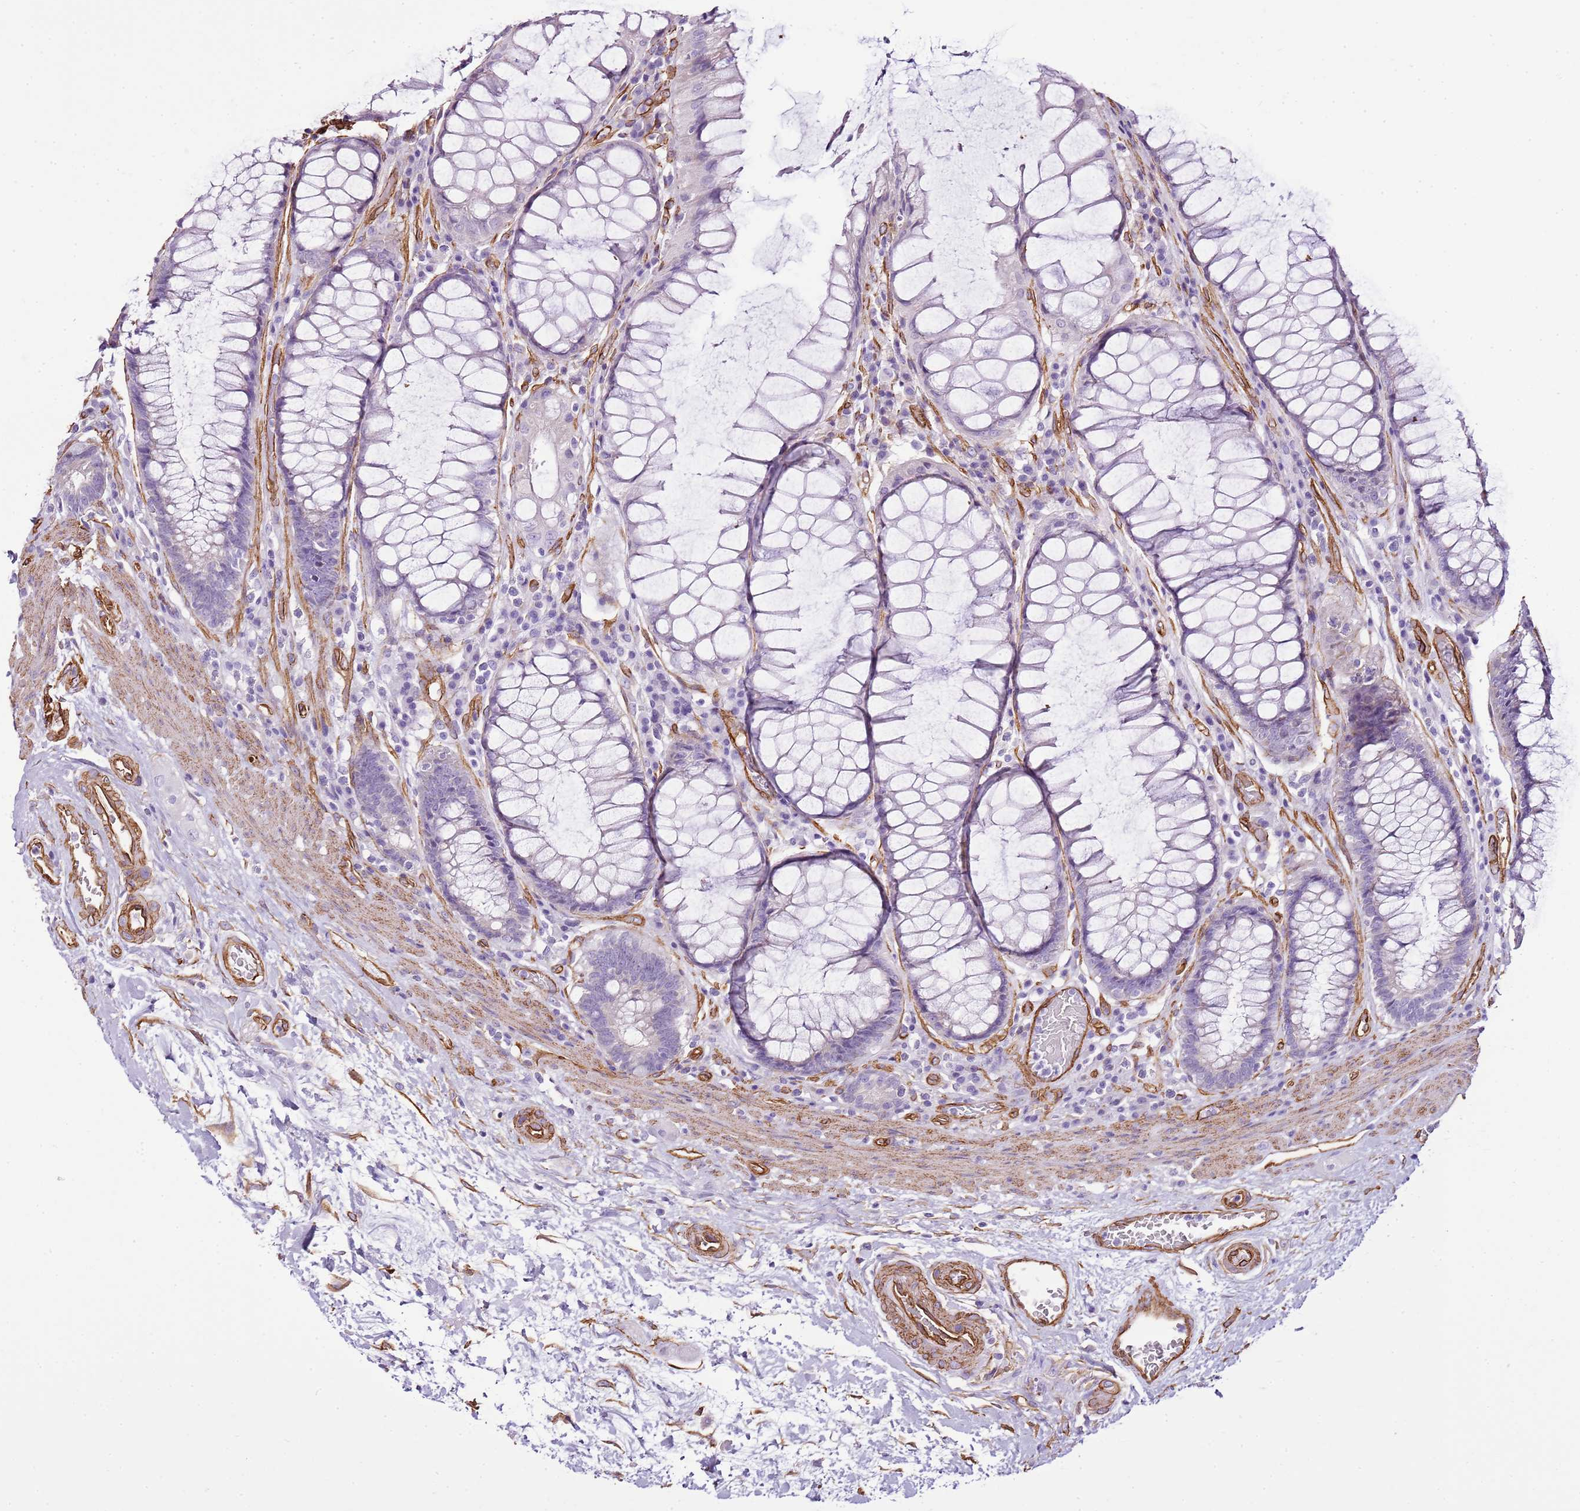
{"staining": {"intensity": "negative", "quantity": "none", "location": "none"}, "tissue": "rectum", "cell_type": "Glandular cells", "image_type": "normal", "snomed": [{"axis": "morphology", "description": "Normal tissue, NOS"}, {"axis": "topography", "description": "Rectum"}], "caption": "Rectum stained for a protein using immunohistochemistry (IHC) reveals no staining glandular cells.", "gene": "CTDSPL", "patient": {"sex": "male", "age": 64}}